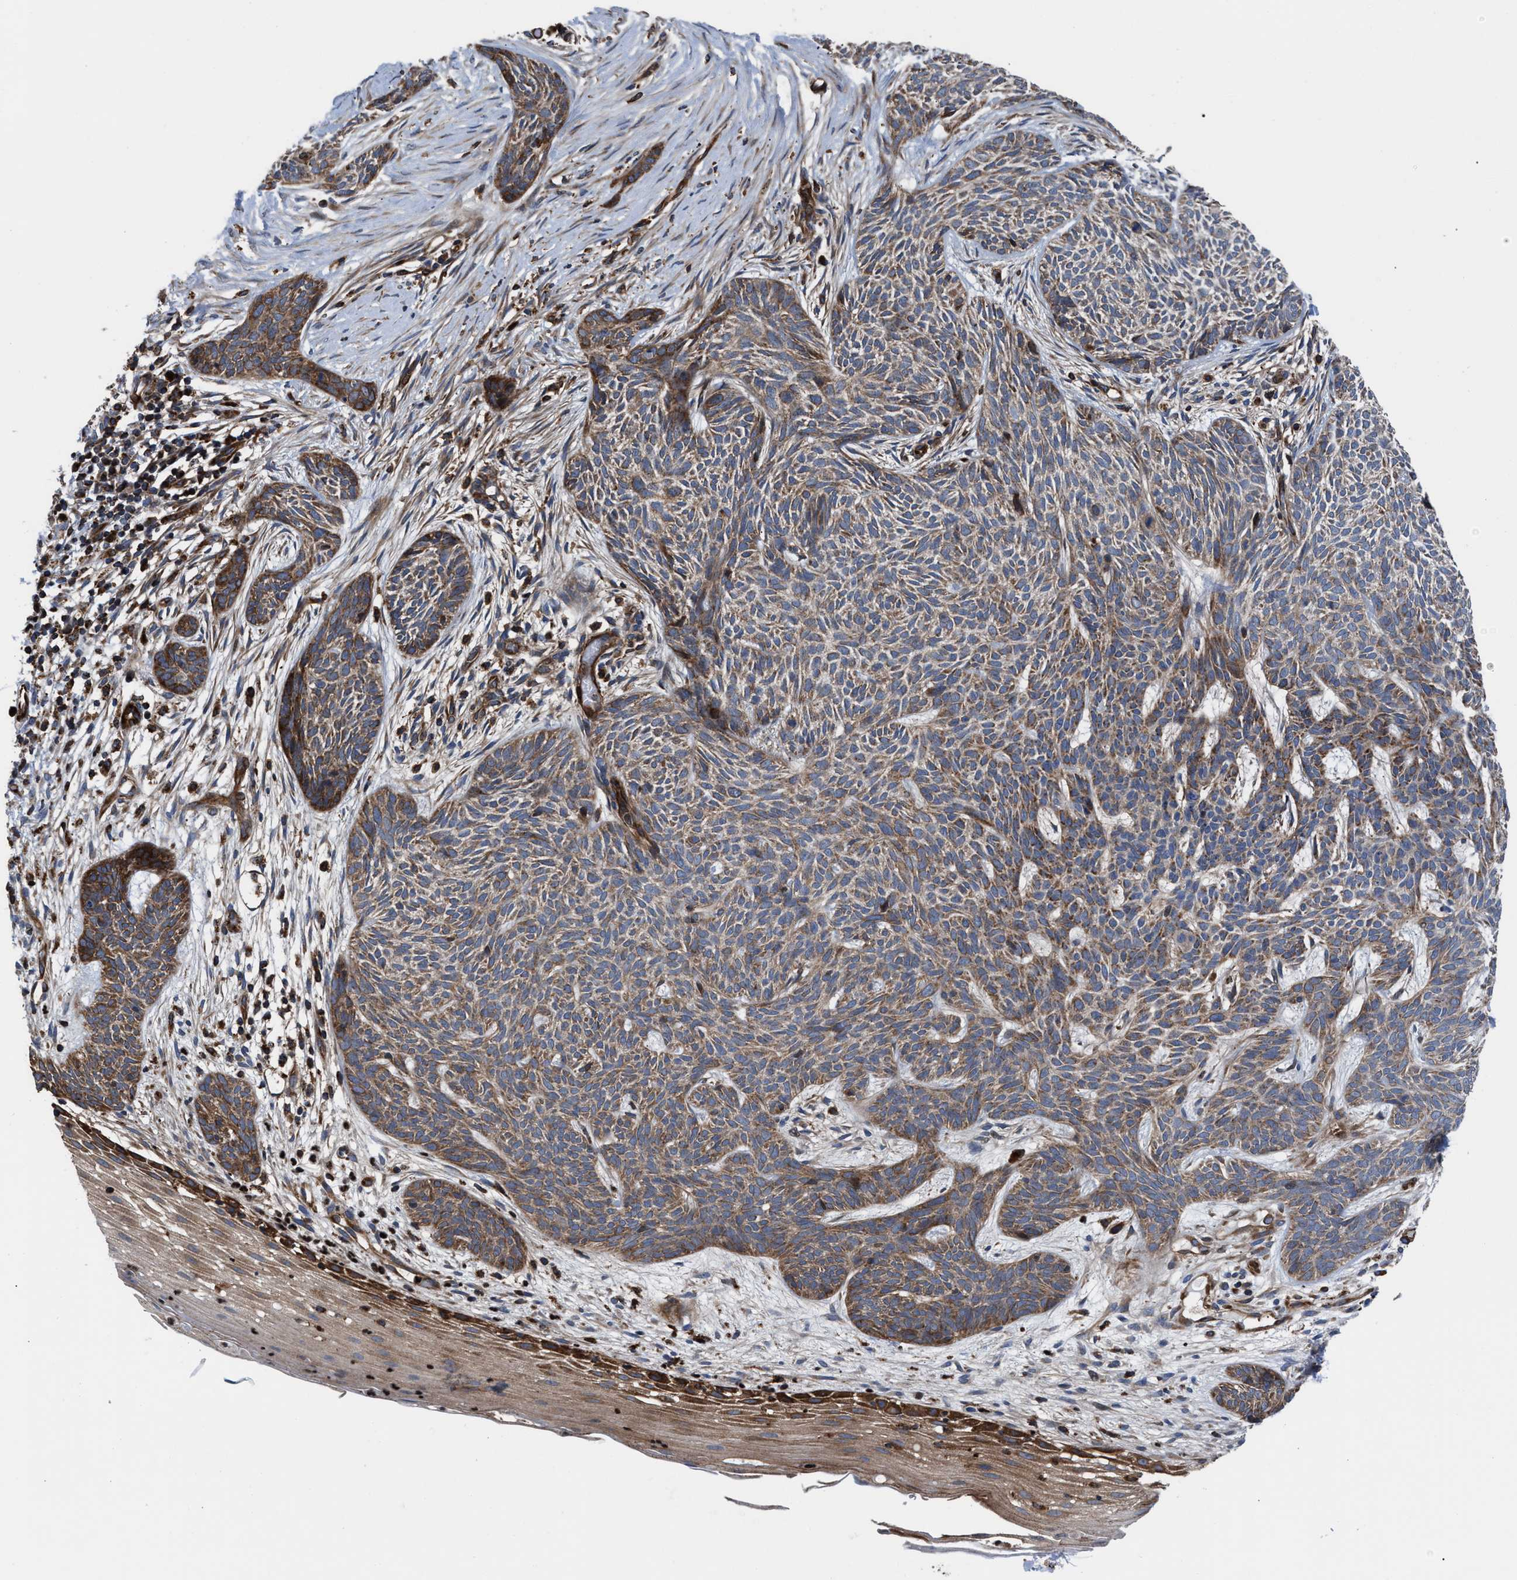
{"staining": {"intensity": "moderate", "quantity": "25%-75%", "location": "cytoplasmic/membranous"}, "tissue": "skin cancer", "cell_type": "Tumor cells", "image_type": "cancer", "snomed": [{"axis": "morphology", "description": "Basal cell carcinoma"}, {"axis": "topography", "description": "Skin"}], "caption": "Skin cancer (basal cell carcinoma) stained with a protein marker demonstrates moderate staining in tumor cells.", "gene": "PRR15L", "patient": {"sex": "female", "age": 59}}